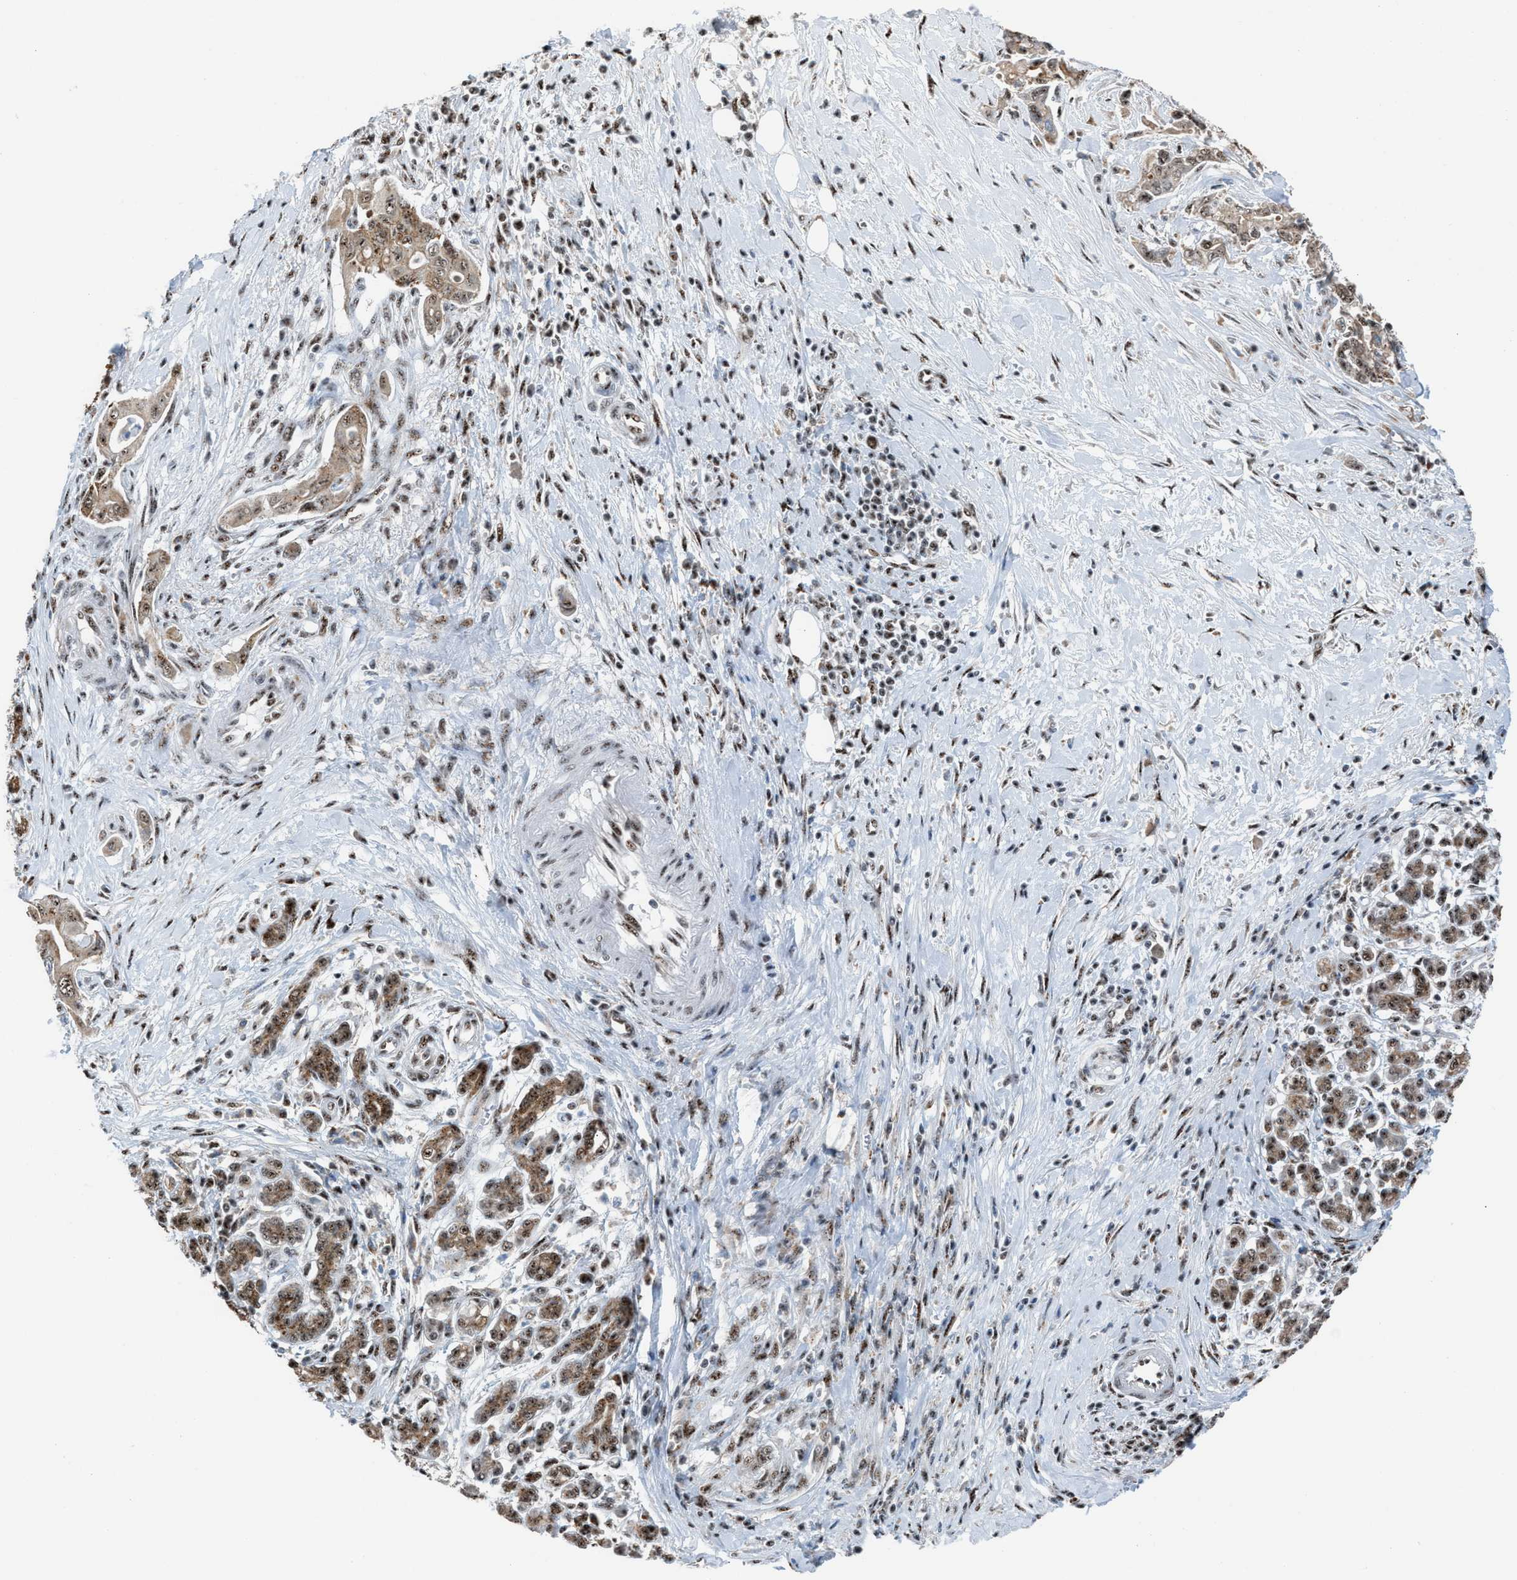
{"staining": {"intensity": "moderate", "quantity": ">75%", "location": "cytoplasmic/membranous,nuclear"}, "tissue": "pancreatic cancer", "cell_type": "Tumor cells", "image_type": "cancer", "snomed": [{"axis": "morphology", "description": "Adenocarcinoma, NOS"}, {"axis": "topography", "description": "Pancreas"}], "caption": "There is medium levels of moderate cytoplasmic/membranous and nuclear staining in tumor cells of pancreatic cancer (adenocarcinoma), as demonstrated by immunohistochemical staining (brown color).", "gene": "CENPP", "patient": {"sex": "male", "age": 58}}